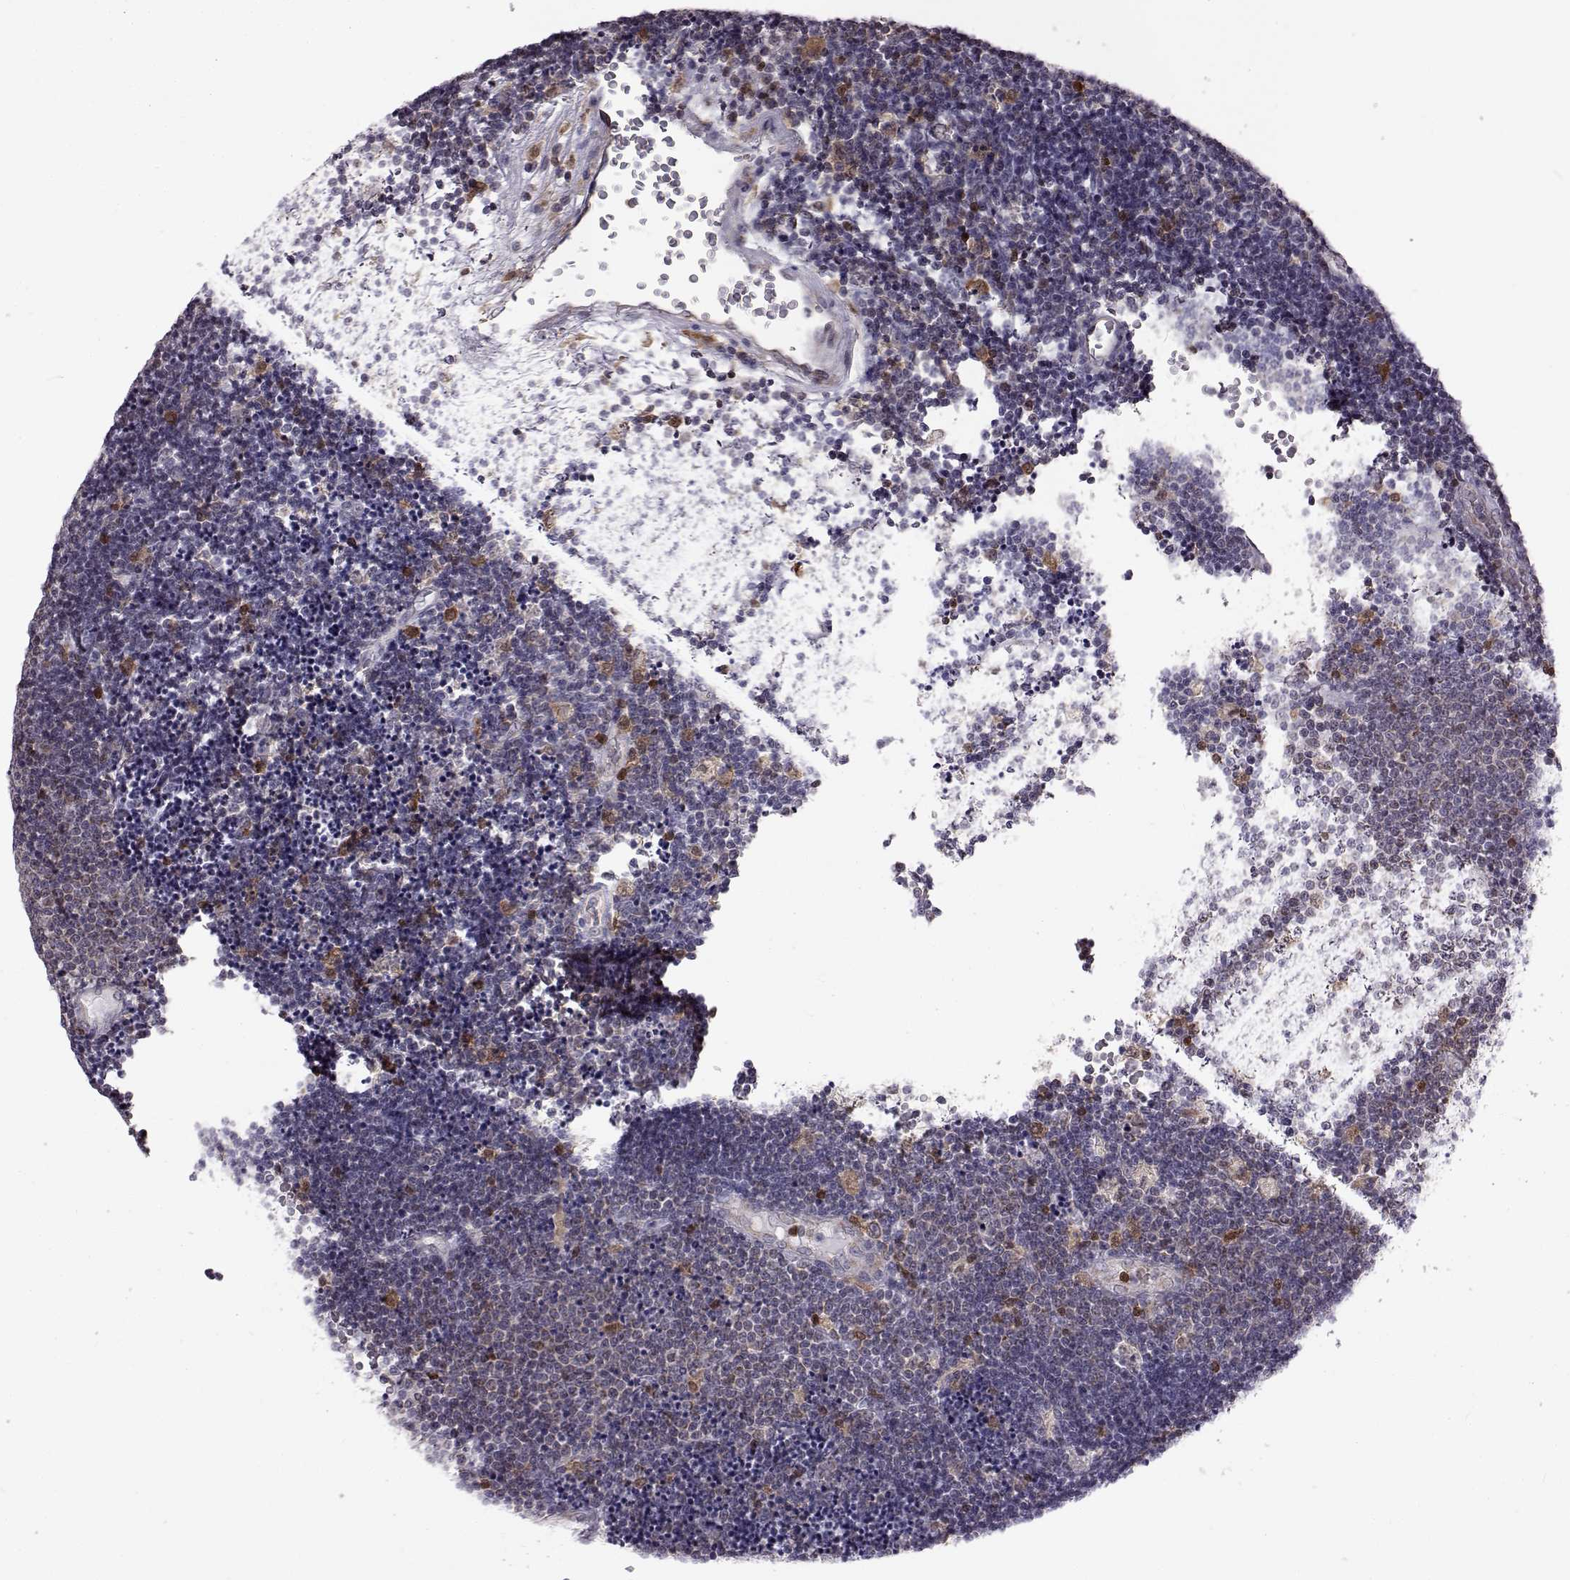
{"staining": {"intensity": "negative", "quantity": "none", "location": "none"}, "tissue": "lymphoma", "cell_type": "Tumor cells", "image_type": "cancer", "snomed": [{"axis": "morphology", "description": "Malignant lymphoma, non-Hodgkin's type, Low grade"}, {"axis": "topography", "description": "Brain"}], "caption": "Immunohistochemical staining of human low-grade malignant lymphoma, non-Hodgkin's type exhibits no significant staining in tumor cells.", "gene": "DOK2", "patient": {"sex": "female", "age": 66}}